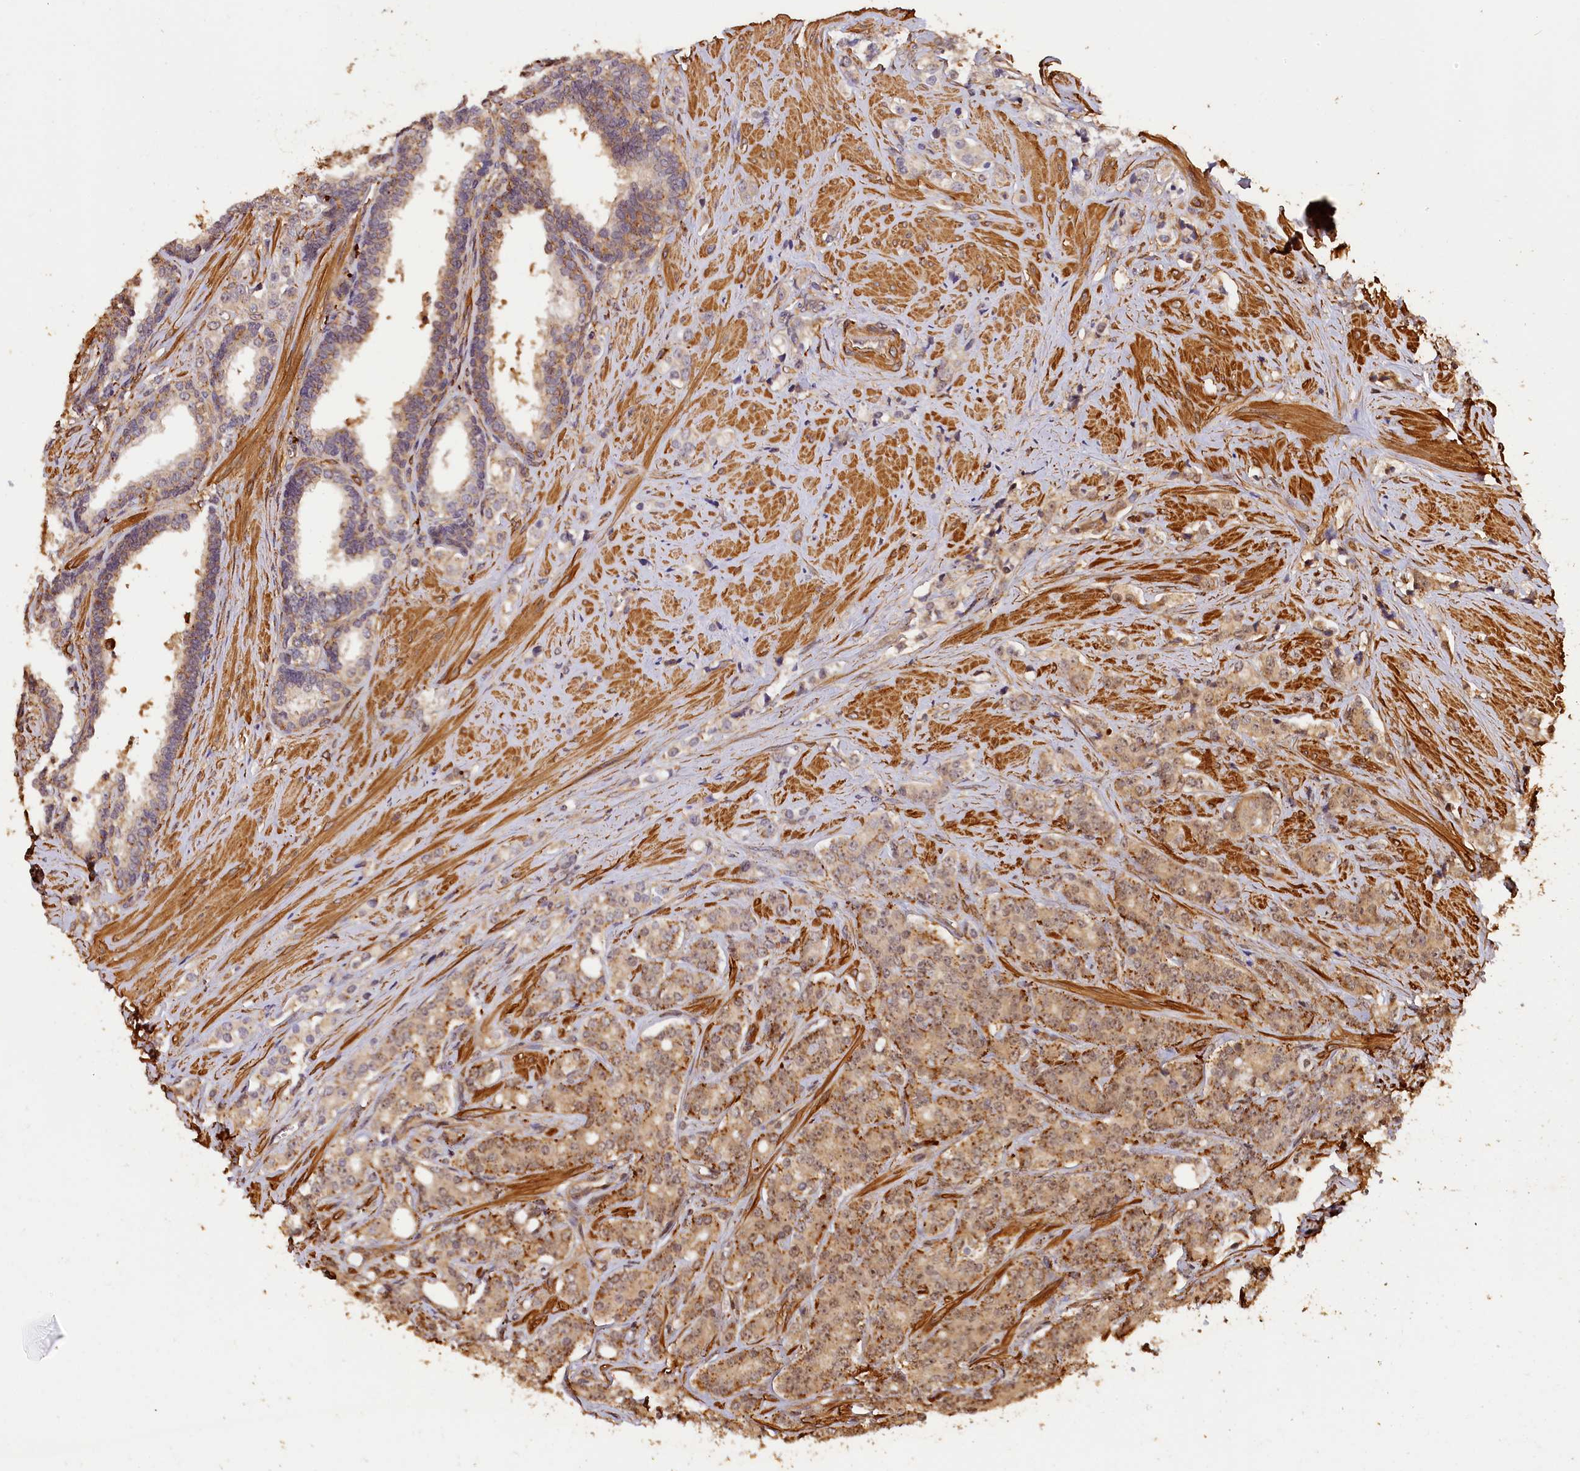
{"staining": {"intensity": "moderate", "quantity": "25%-75%", "location": "cytoplasmic/membranous,nuclear"}, "tissue": "prostate cancer", "cell_type": "Tumor cells", "image_type": "cancer", "snomed": [{"axis": "morphology", "description": "Adenocarcinoma, High grade"}, {"axis": "topography", "description": "Prostate"}], "caption": "Human prostate high-grade adenocarcinoma stained with a brown dye demonstrates moderate cytoplasmic/membranous and nuclear positive staining in approximately 25%-75% of tumor cells.", "gene": "MMP15", "patient": {"sex": "male", "age": 62}}